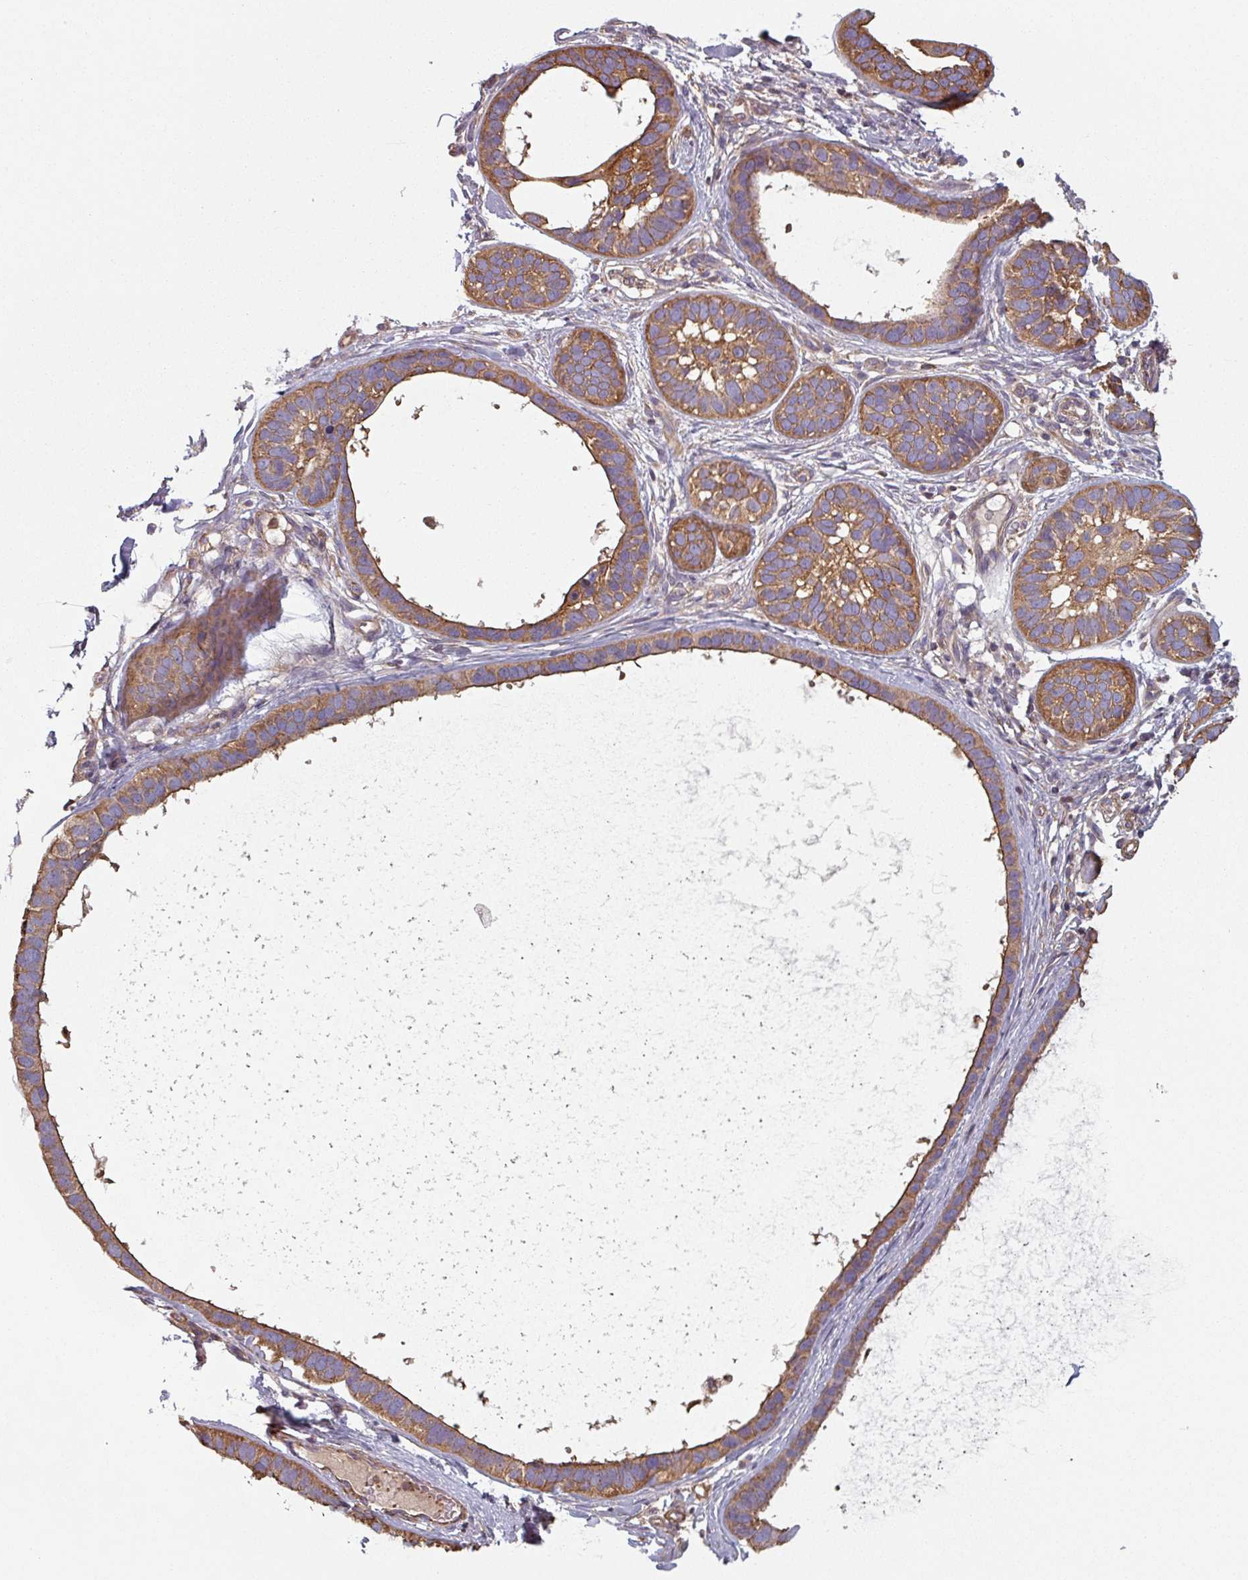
{"staining": {"intensity": "moderate", "quantity": ">75%", "location": "cytoplasmic/membranous"}, "tissue": "skin cancer", "cell_type": "Tumor cells", "image_type": "cancer", "snomed": [{"axis": "morphology", "description": "Basal cell carcinoma"}, {"axis": "topography", "description": "Skin"}], "caption": "High-magnification brightfield microscopy of skin basal cell carcinoma stained with DAB (brown) and counterstained with hematoxylin (blue). tumor cells exhibit moderate cytoplasmic/membranous expression is appreciated in about>75% of cells.", "gene": "GSTA4", "patient": {"sex": "male", "age": 62}}